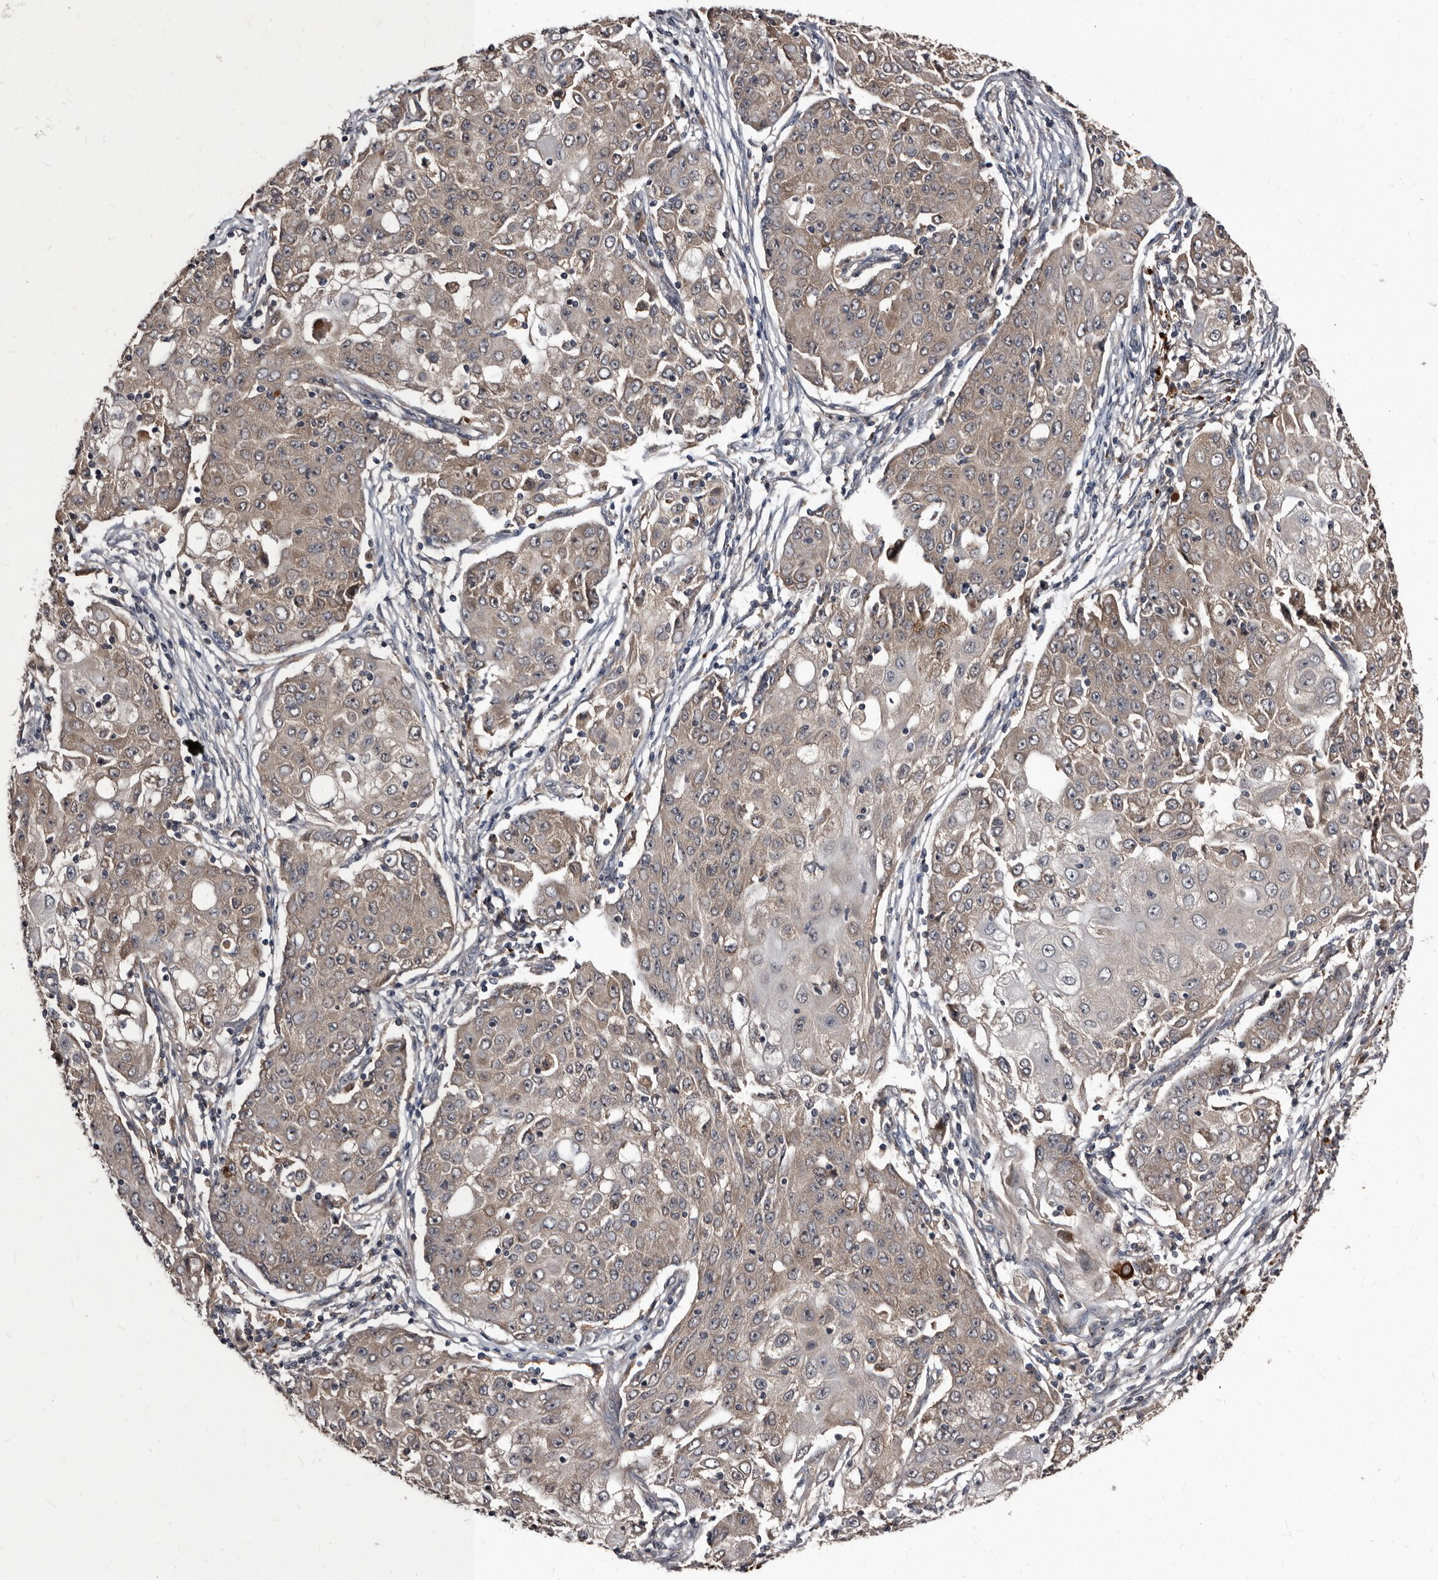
{"staining": {"intensity": "weak", "quantity": ">75%", "location": "cytoplasmic/membranous"}, "tissue": "ovarian cancer", "cell_type": "Tumor cells", "image_type": "cancer", "snomed": [{"axis": "morphology", "description": "Carcinoma, endometroid"}, {"axis": "topography", "description": "Ovary"}], "caption": "Human ovarian cancer stained with a brown dye demonstrates weak cytoplasmic/membranous positive positivity in about >75% of tumor cells.", "gene": "PMVK", "patient": {"sex": "female", "age": 42}}